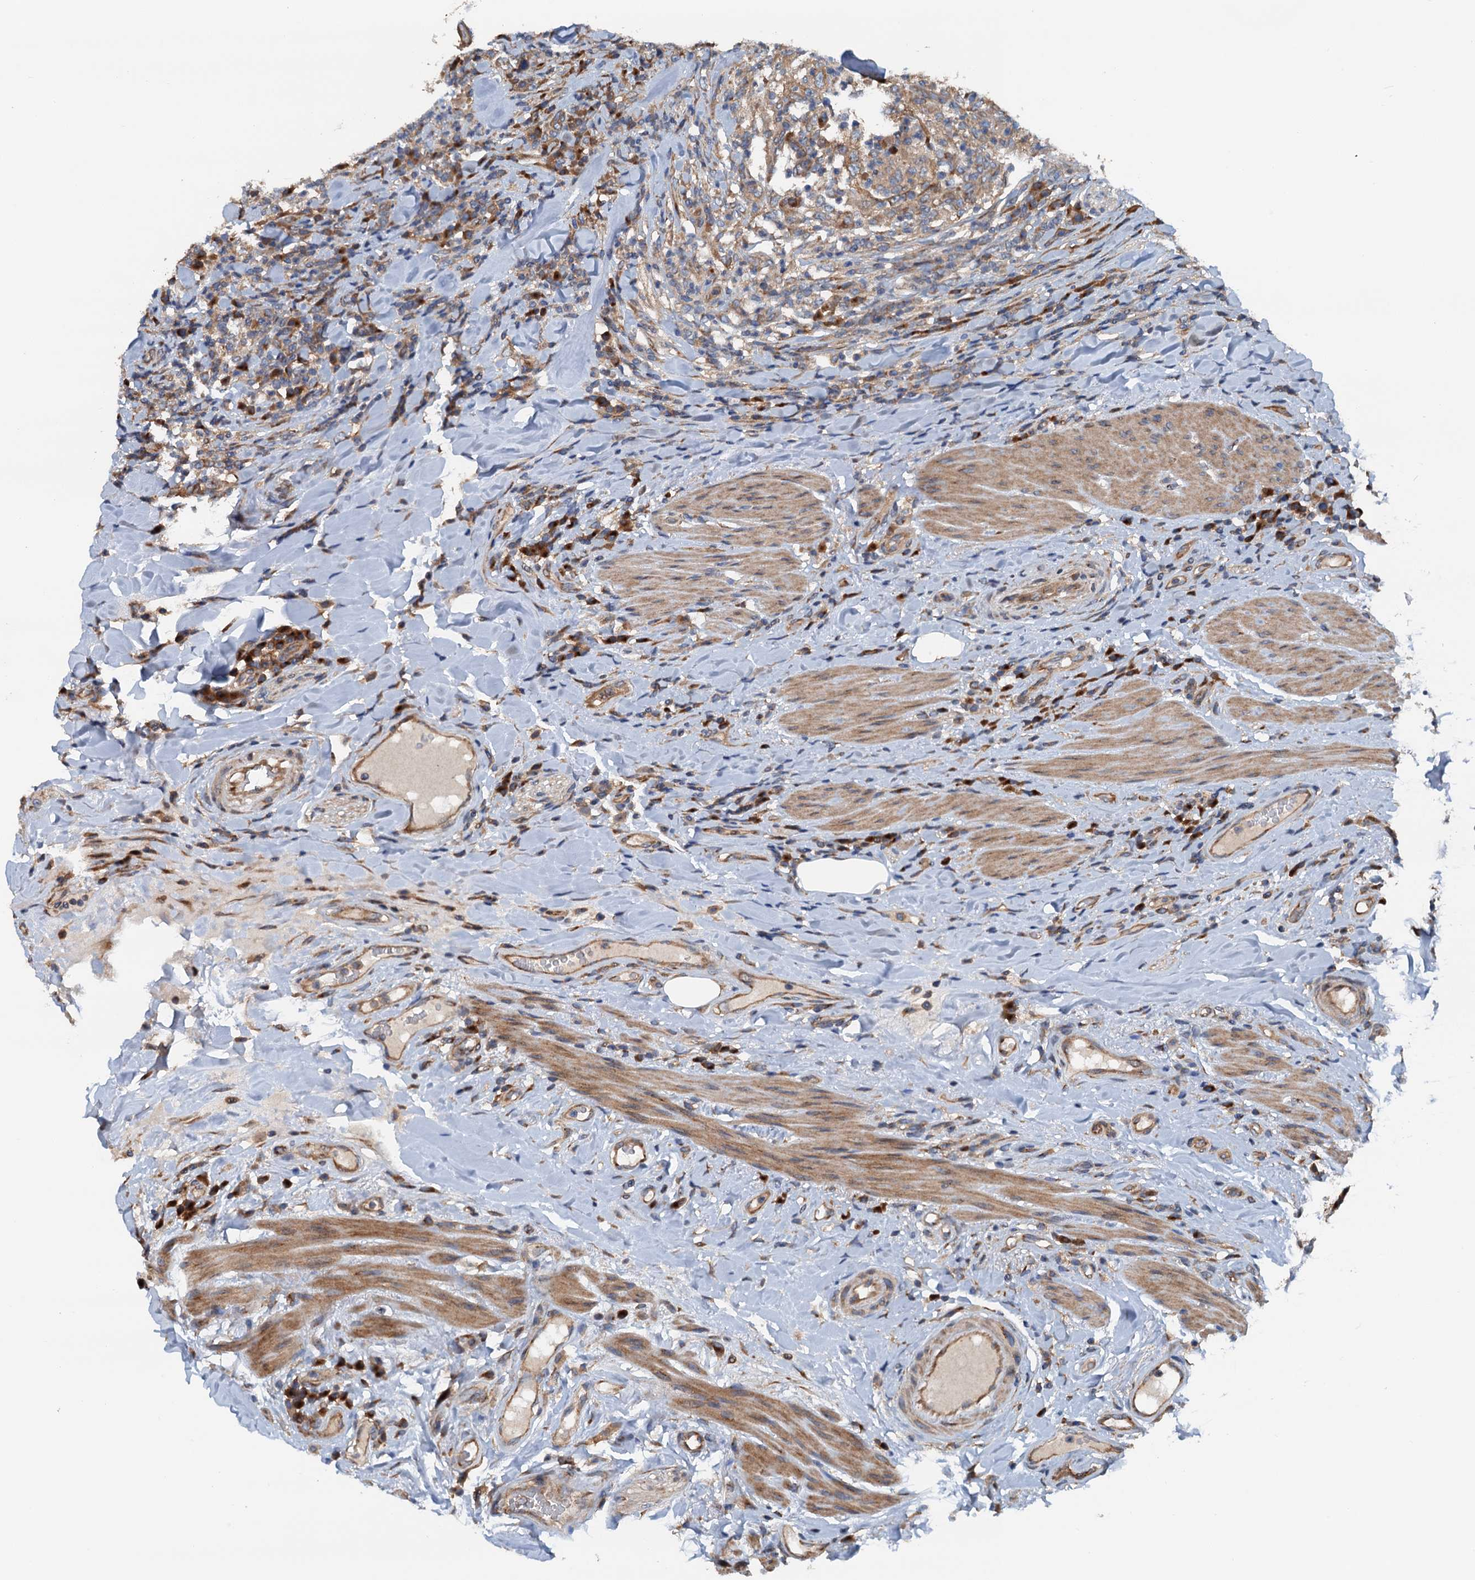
{"staining": {"intensity": "moderate", "quantity": ">75%", "location": "cytoplasmic/membranous"}, "tissue": "colorectal cancer", "cell_type": "Tumor cells", "image_type": "cancer", "snomed": [{"axis": "morphology", "description": "Adenocarcinoma, NOS"}, {"axis": "topography", "description": "Colon"}], "caption": "DAB immunohistochemical staining of colorectal cancer exhibits moderate cytoplasmic/membranous protein positivity in about >75% of tumor cells.", "gene": "COG3", "patient": {"sex": "female", "age": 66}}